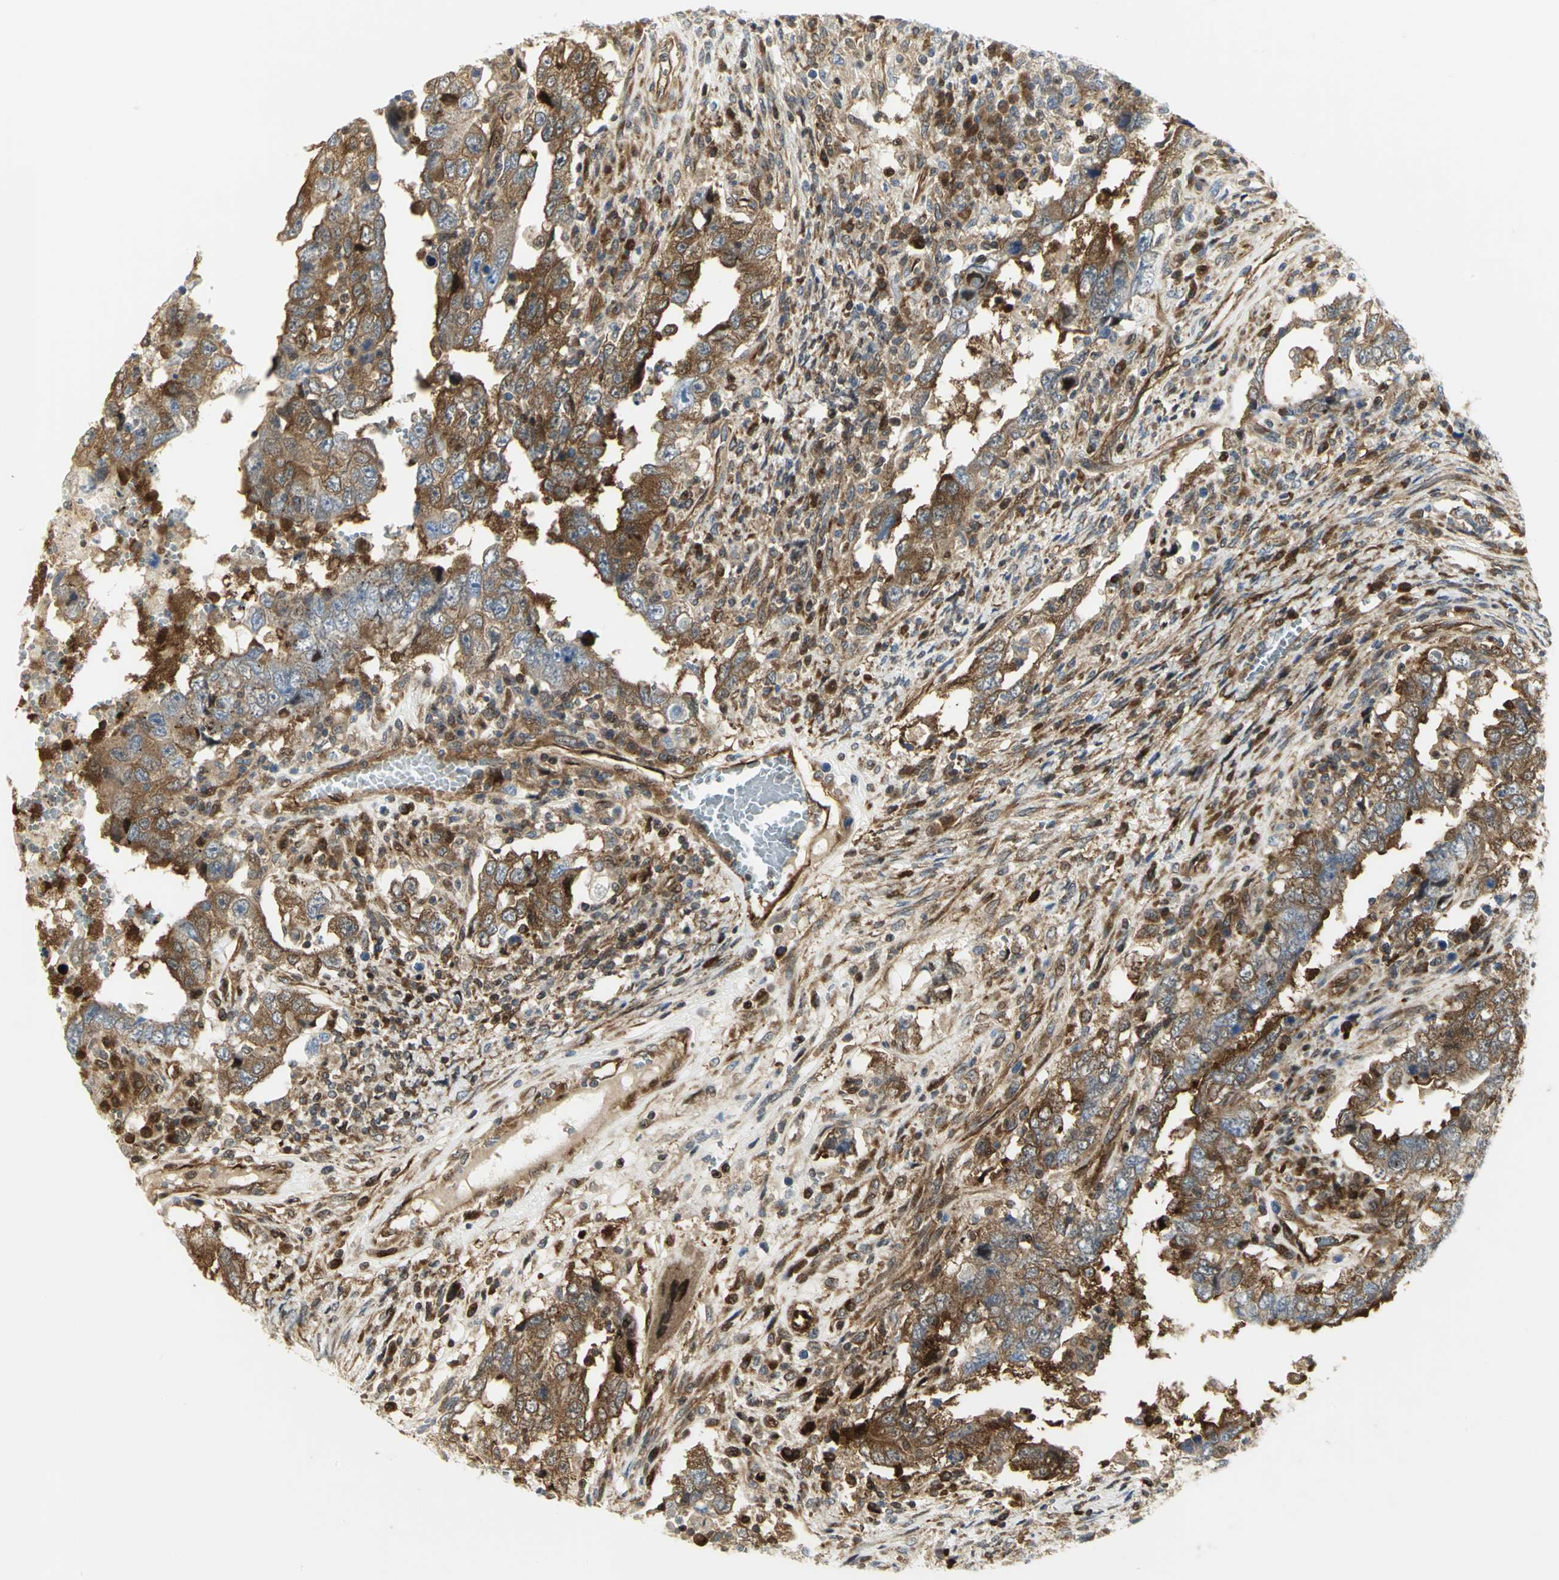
{"staining": {"intensity": "moderate", "quantity": ">75%", "location": "cytoplasmic/membranous"}, "tissue": "testis cancer", "cell_type": "Tumor cells", "image_type": "cancer", "snomed": [{"axis": "morphology", "description": "Carcinoma, Embryonal, NOS"}, {"axis": "topography", "description": "Testis"}], "caption": "Tumor cells display moderate cytoplasmic/membranous staining in about >75% of cells in testis embryonal carcinoma.", "gene": "EEA1", "patient": {"sex": "male", "age": 26}}